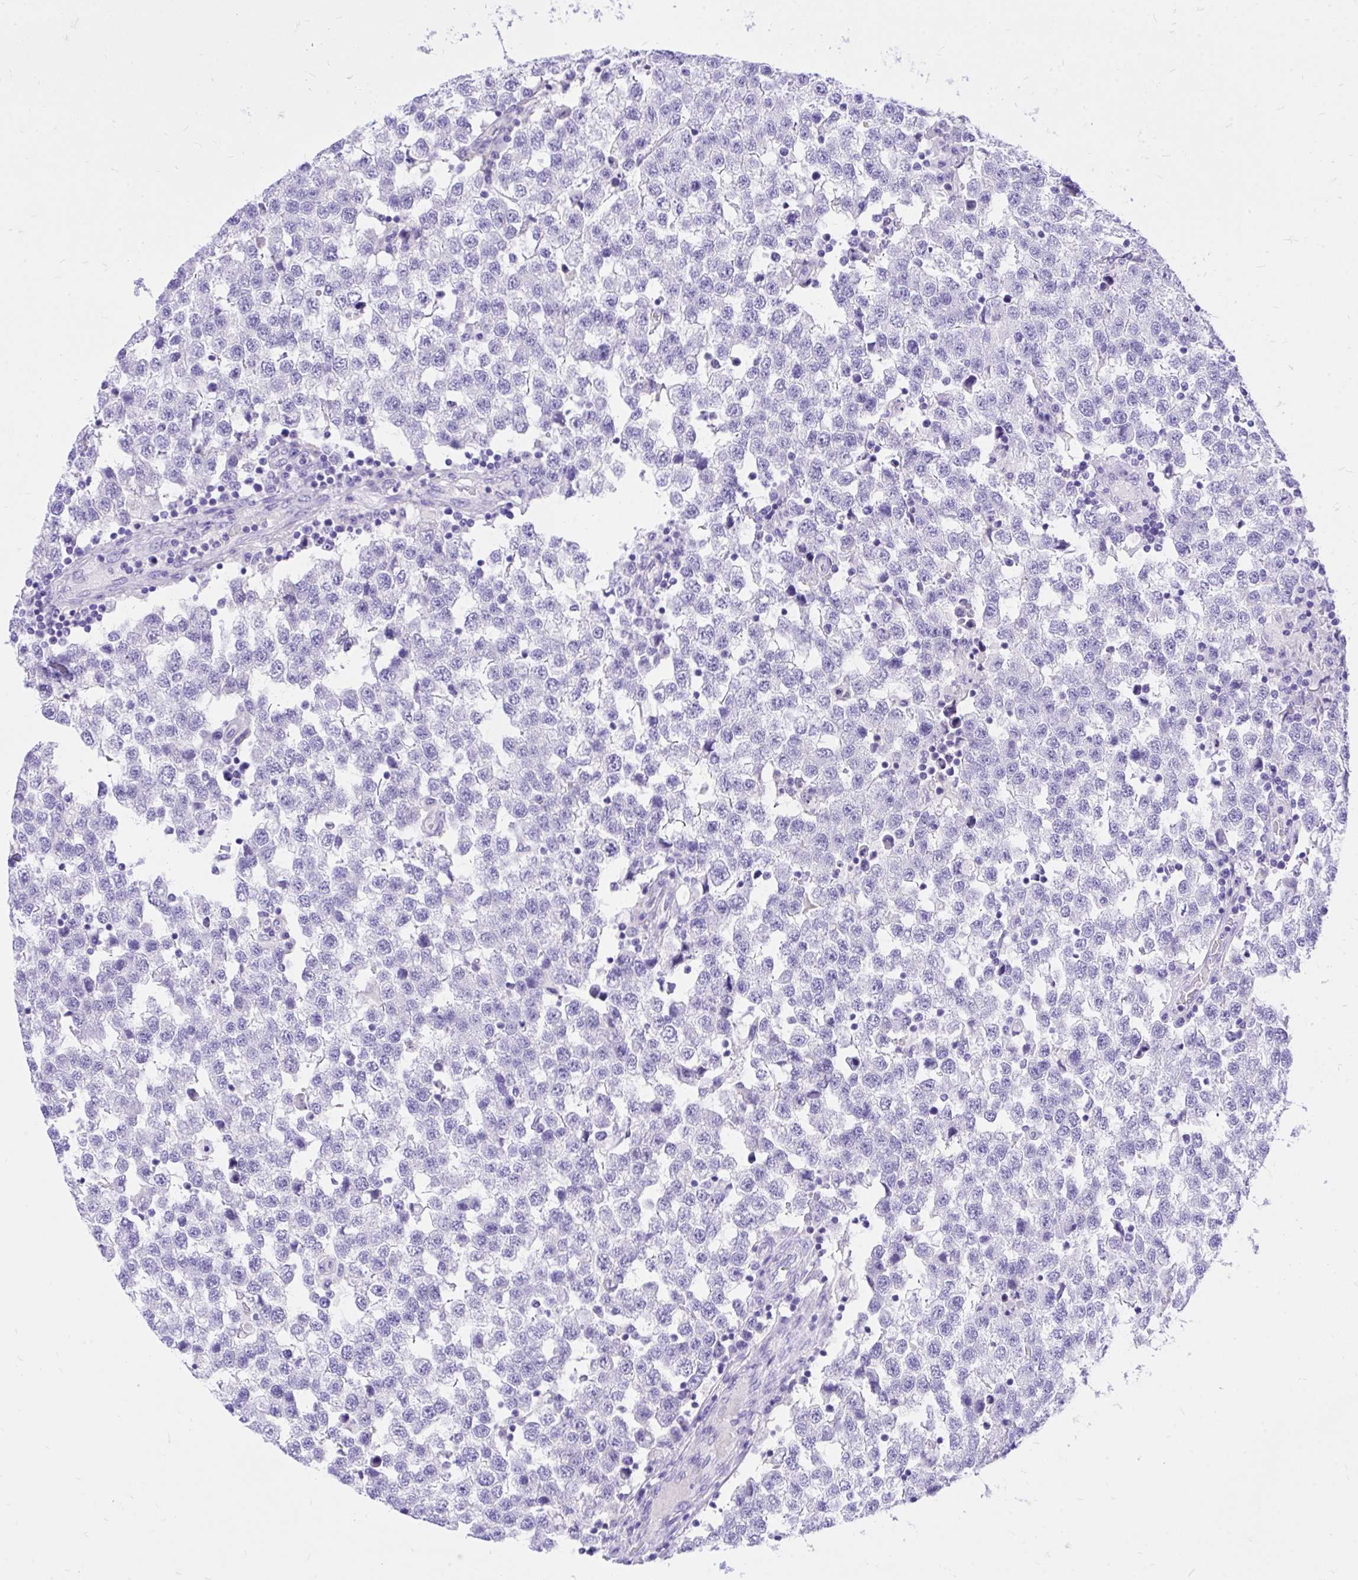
{"staining": {"intensity": "negative", "quantity": "none", "location": "none"}, "tissue": "testis cancer", "cell_type": "Tumor cells", "image_type": "cancer", "snomed": [{"axis": "morphology", "description": "Seminoma, NOS"}, {"axis": "topography", "description": "Testis"}], "caption": "Immunohistochemistry (IHC) image of neoplastic tissue: testis cancer stained with DAB reveals no significant protein staining in tumor cells.", "gene": "MON1A", "patient": {"sex": "male", "age": 34}}